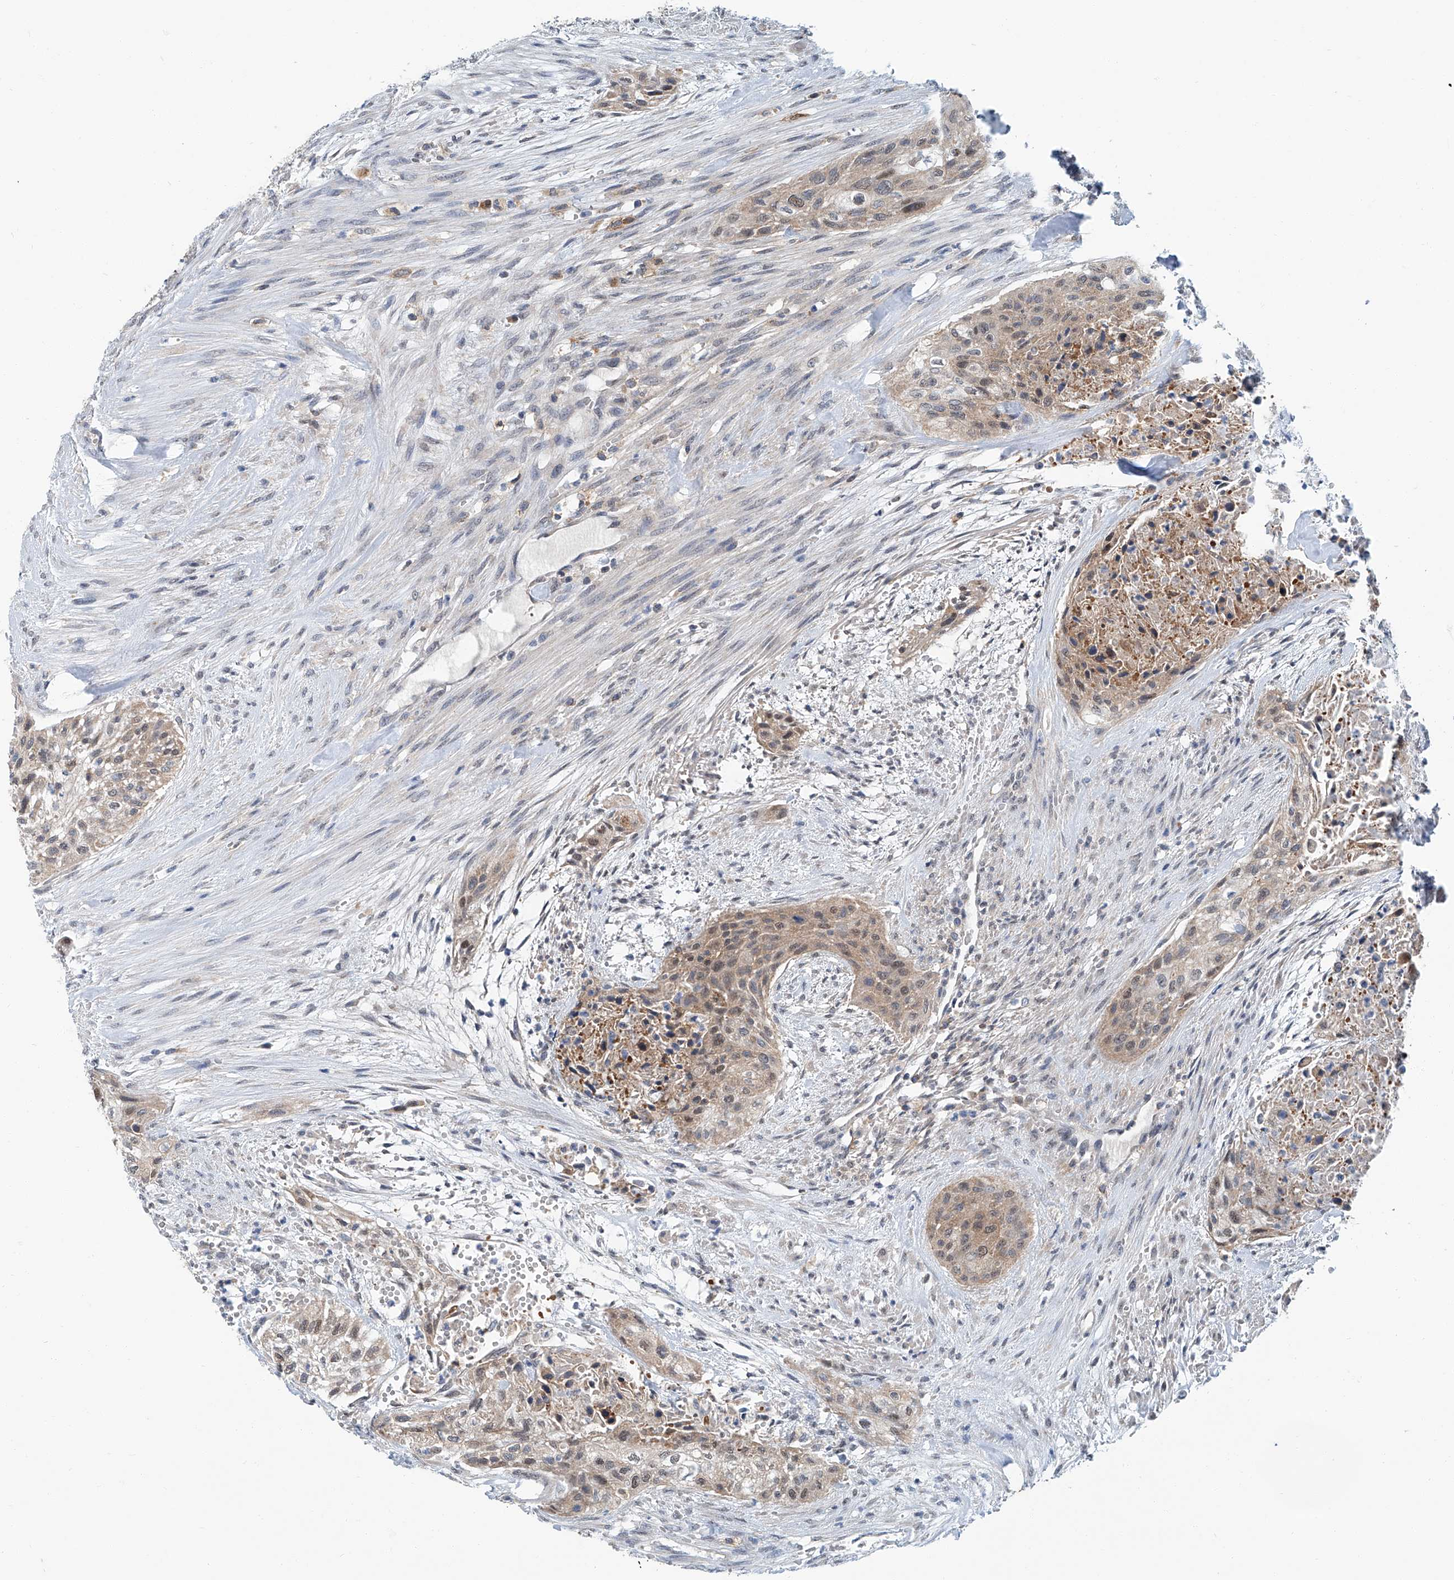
{"staining": {"intensity": "weak", "quantity": "25%-75%", "location": "cytoplasmic/membranous,nuclear"}, "tissue": "urothelial cancer", "cell_type": "Tumor cells", "image_type": "cancer", "snomed": [{"axis": "morphology", "description": "Urothelial carcinoma, High grade"}, {"axis": "topography", "description": "Urinary bladder"}], "caption": "Human urothelial carcinoma (high-grade) stained with a brown dye exhibits weak cytoplasmic/membranous and nuclear positive expression in approximately 25%-75% of tumor cells.", "gene": "CLK1", "patient": {"sex": "male", "age": 35}}